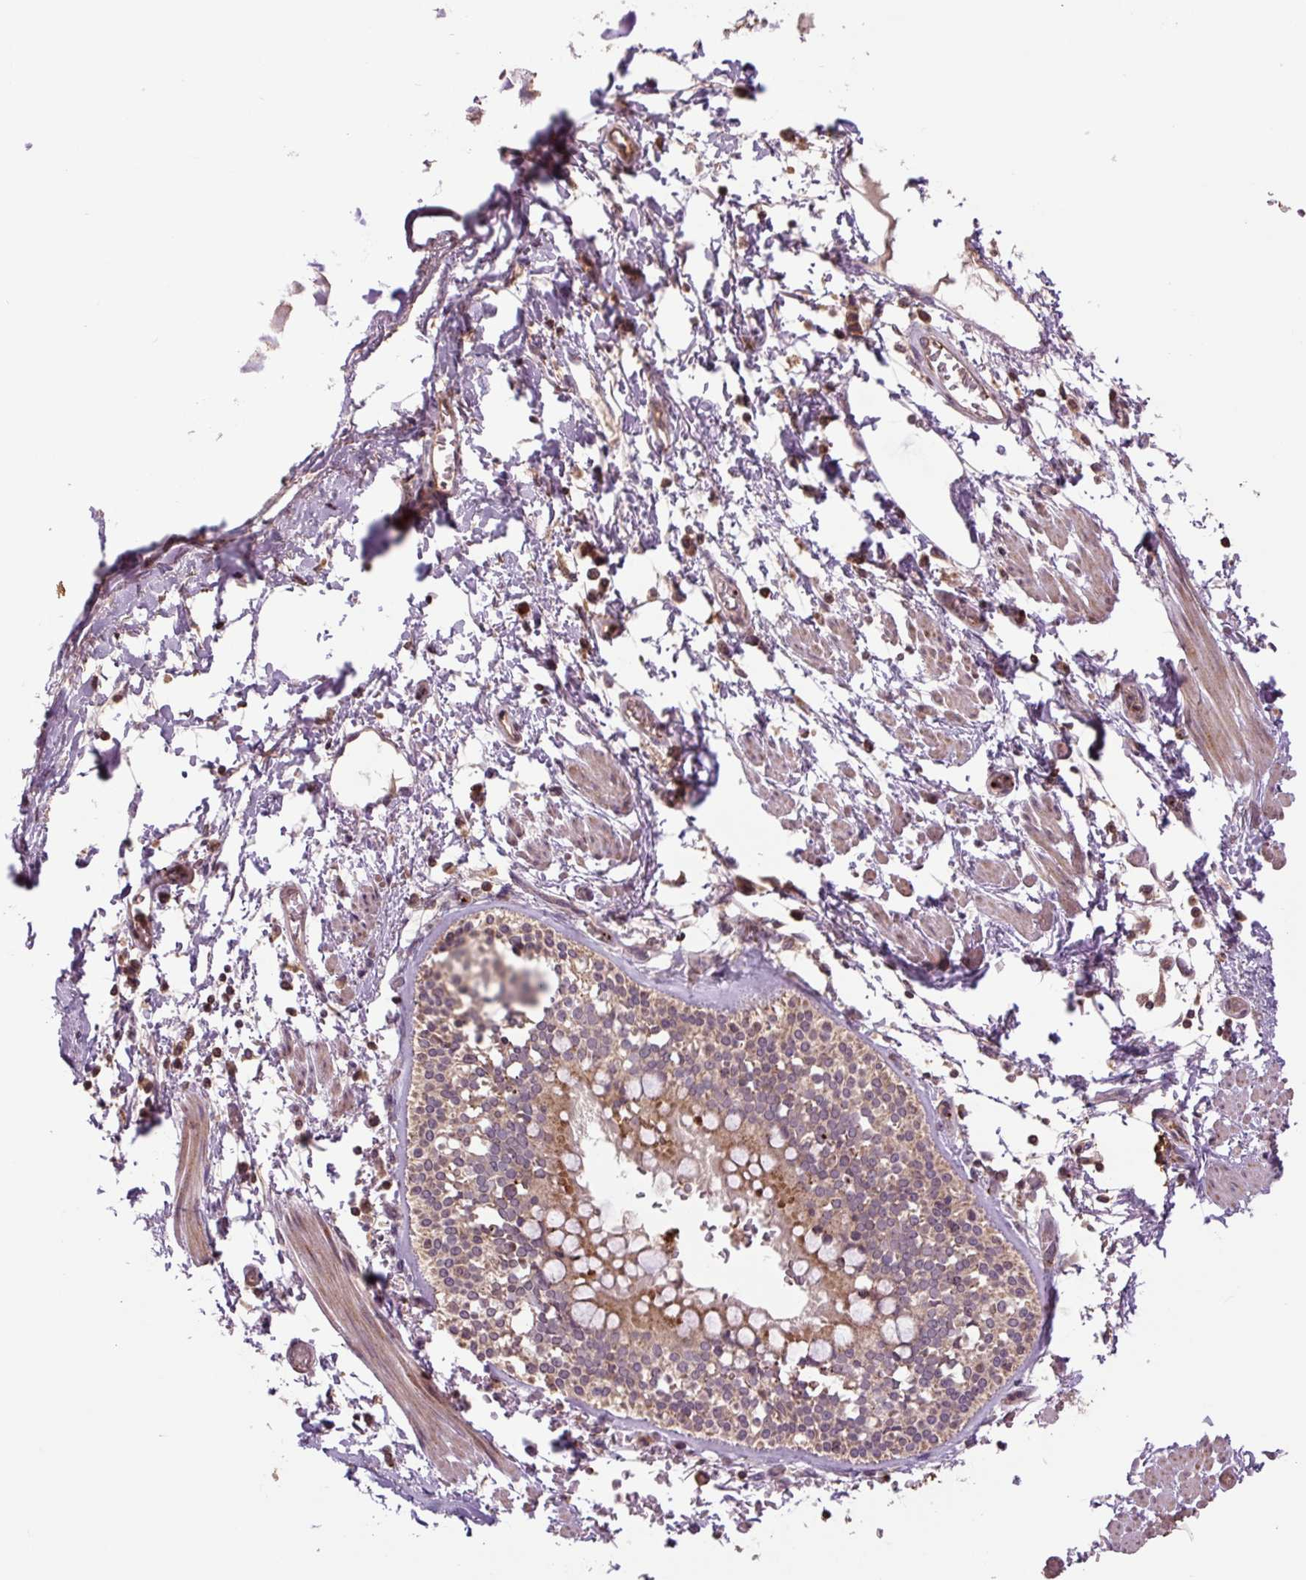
{"staining": {"intensity": "moderate", "quantity": "<25%", "location": "cytoplasmic/membranous"}, "tissue": "adipose tissue", "cell_type": "Adipocytes", "image_type": "normal", "snomed": [{"axis": "morphology", "description": "Normal tissue, NOS"}, {"axis": "morphology", "description": "Degeneration, NOS"}, {"axis": "topography", "description": "Cartilage tissue"}, {"axis": "topography", "description": "Lung"}], "caption": "Adipose tissue stained with IHC exhibits moderate cytoplasmic/membranous staining in about <25% of adipocytes.", "gene": "TMEM160", "patient": {"sex": "female", "age": 61}}